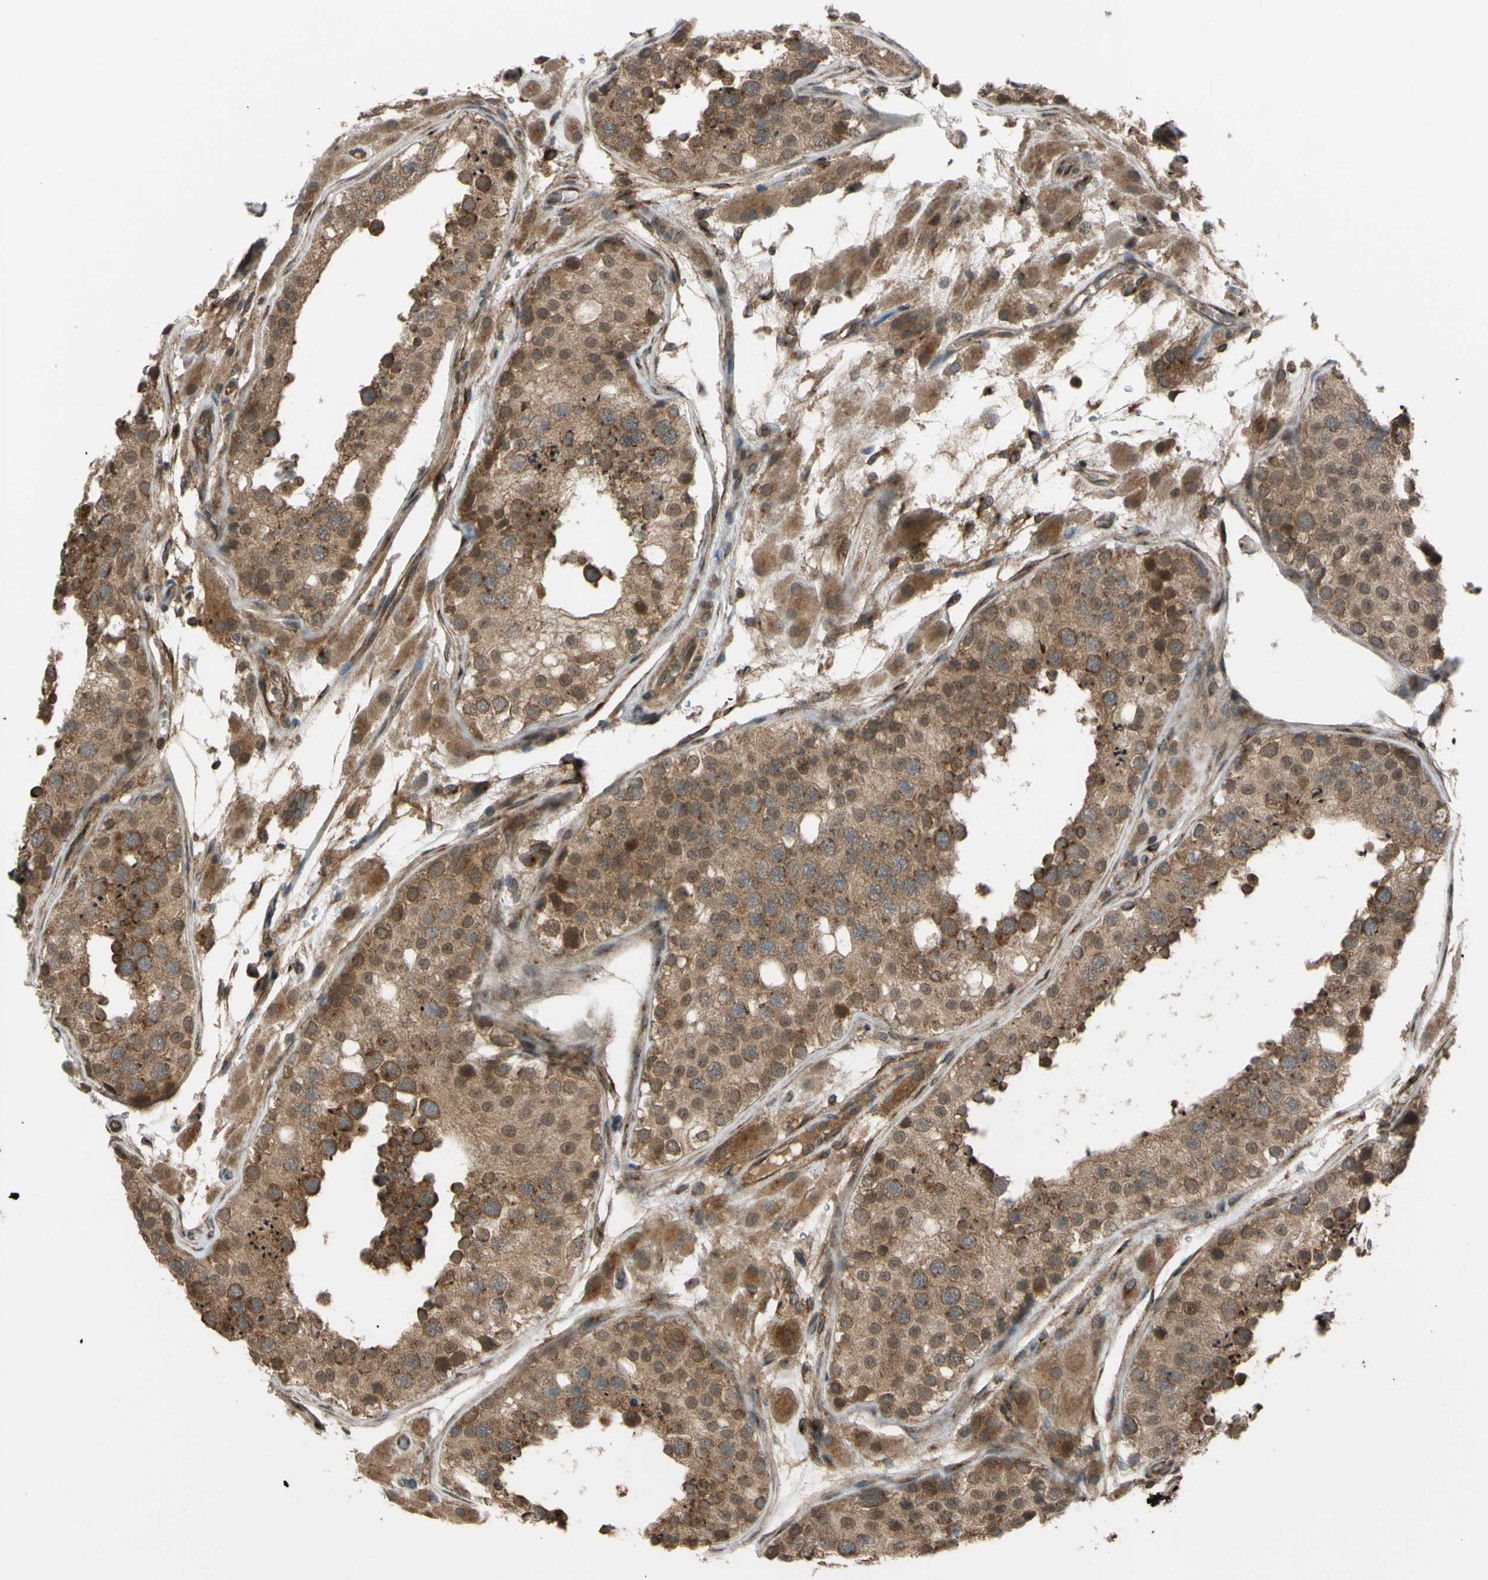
{"staining": {"intensity": "moderate", "quantity": ">75%", "location": "cytoplasmic/membranous"}, "tissue": "testis", "cell_type": "Cells in seminiferous ducts", "image_type": "normal", "snomed": [{"axis": "morphology", "description": "Normal tissue, NOS"}, {"axis": "topography", "description": "Testis"}], "caption": "Immunohistochemical staining of benign testis reveals moderate cytoplasmic/membranous protein positivity in about >75% of cells in seminiferous ducts. The protein of interest is stained brown, and the nuclei are stained in blue (DAB IHC with brightfield microscopy, high magnification).", "gene": "FLII", "patient": {"sex": "male", "age": 26}}